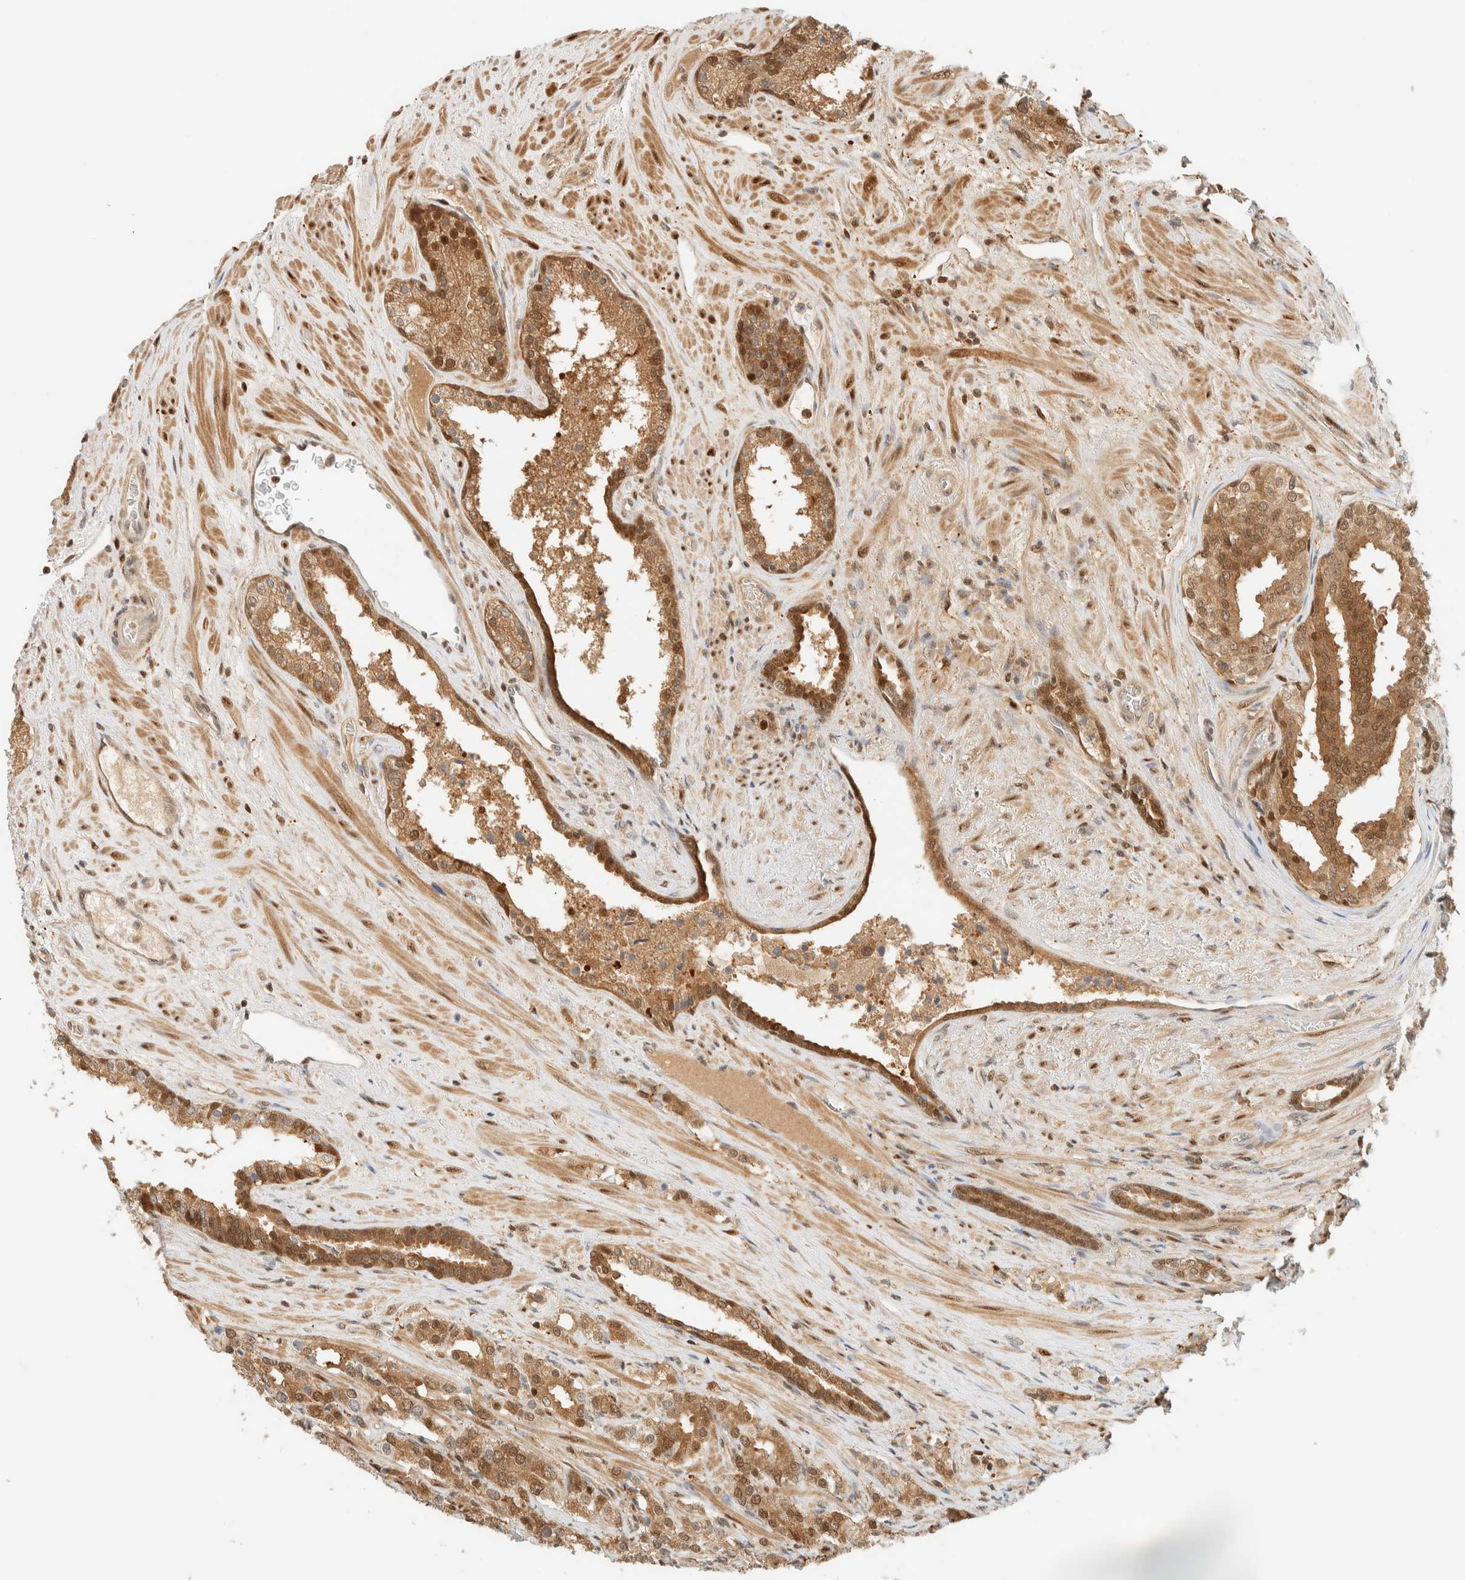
{"staining": {"intensity": "moderate", "quantity": ">75%", "location": "cytoplasmic/membranous,nuclear"}, "tissue": "prostate cancer", "cell_type": "Tumor cells", "image_type": "cancer", "snomed": [{"axis": "morphology", "description": "Adenocarcinoma, High grade"}, {"axis": "topography", "description": "Prostate"}], "caption": "The photomicrograph reveals a brown stain indicating the presence of a protein in the cytoplasmic/membranous and nuclear of tumor cells in prostate cancer. The protein of interest is shown in brown color, while the nuclei are stained blue.", "gene": "ZBTB37", "patient": {"sex": "male", "age": 71}}